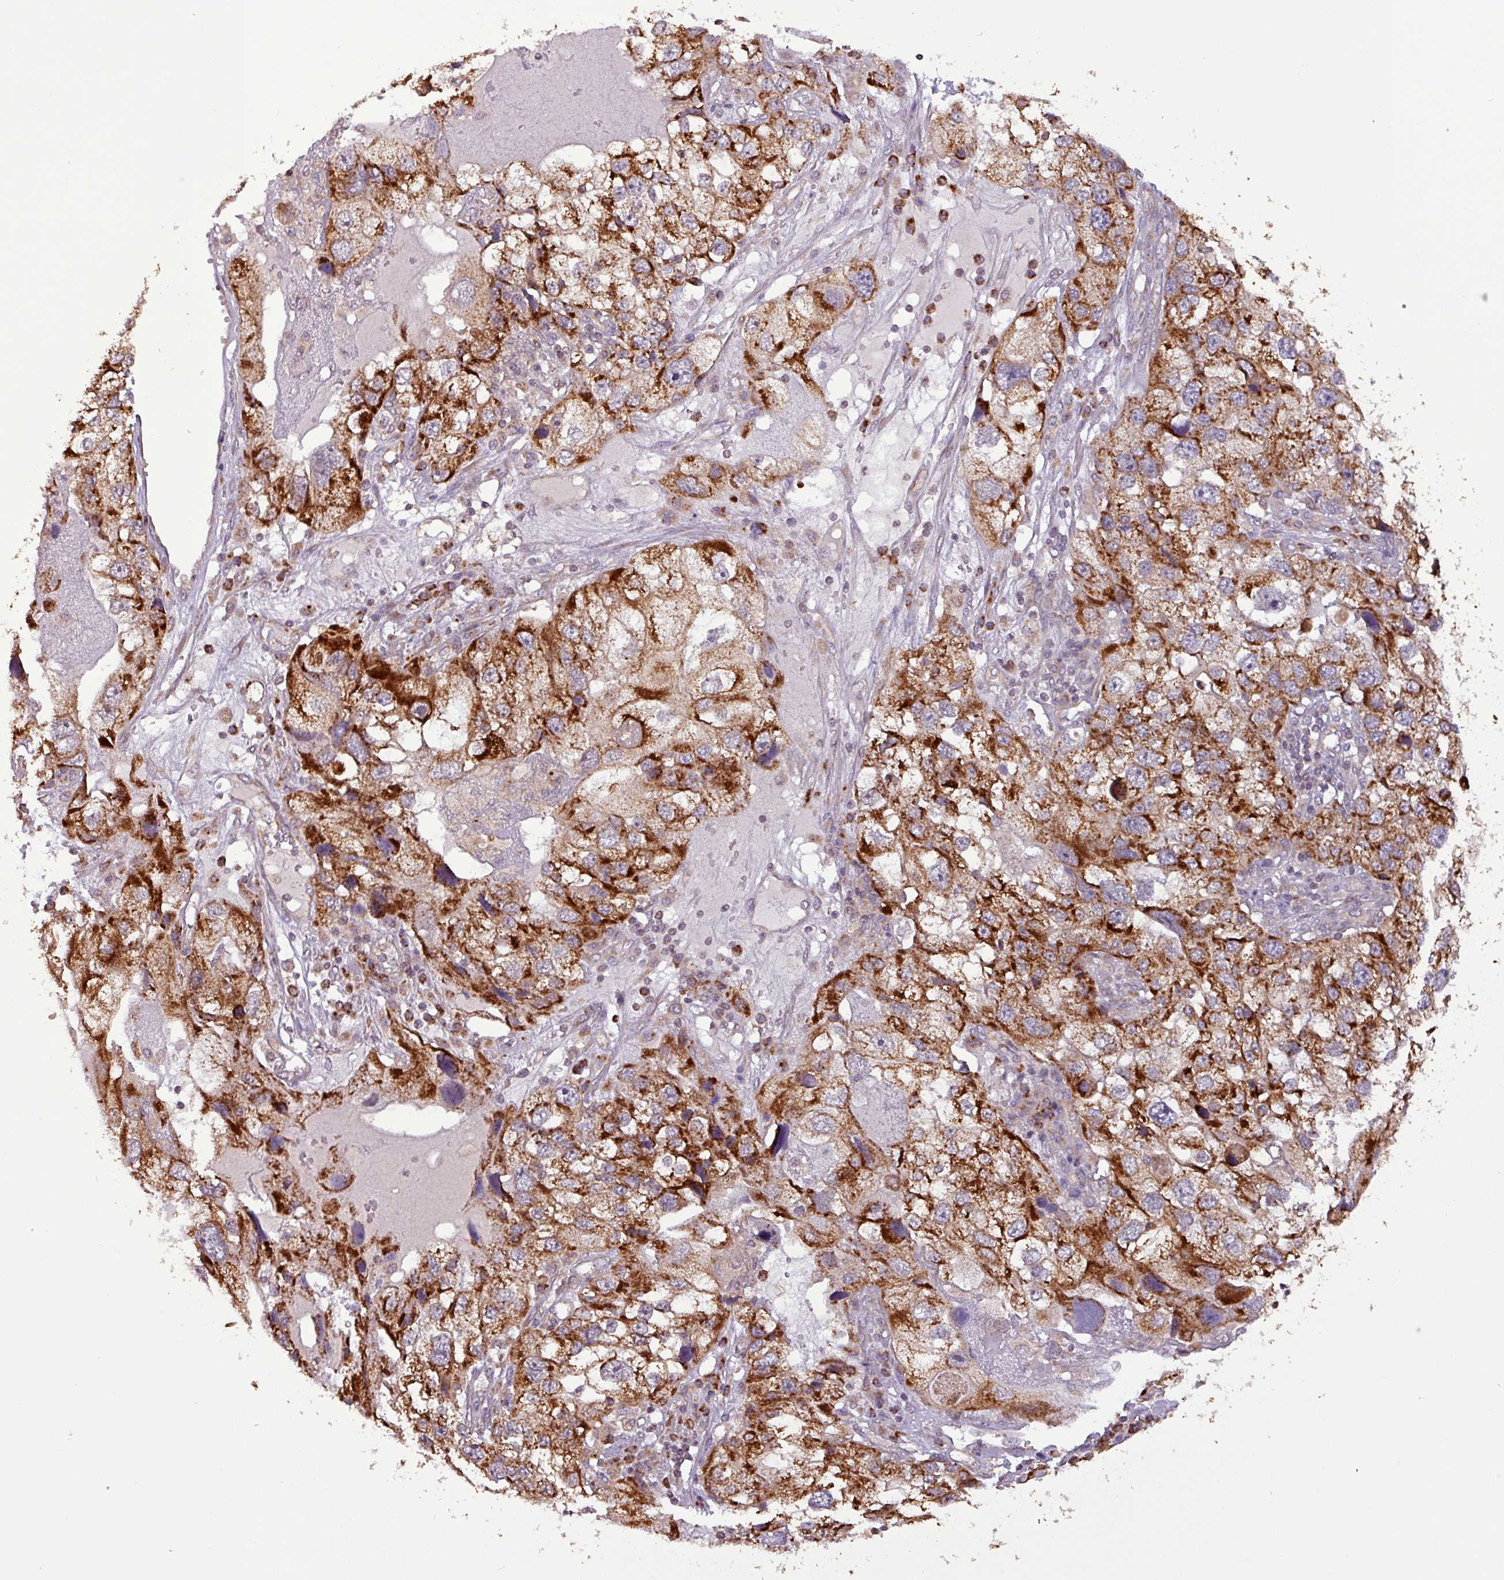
{"staining": {"intensity": "strong", "quantity": ">75%", "location": "cytoplasmic/membranous"}, "tissue": "endometrial cancer", "cell_type": "Tumor cells", "image_type": "cancer", "snomed": [{"axis": "morphology", "description": "Adenocarcinoma, NOS"}, {"axis": "topography", "description": "Endometrium"}], "caption": "Human endometrial adenocarcinoma stained with a brown dye shows strong cytoplasmic/membranous positive staining in about >75% of tumor cells.", "gene": "MCTP2", "patient": {"sex": "female", "age": 49}}